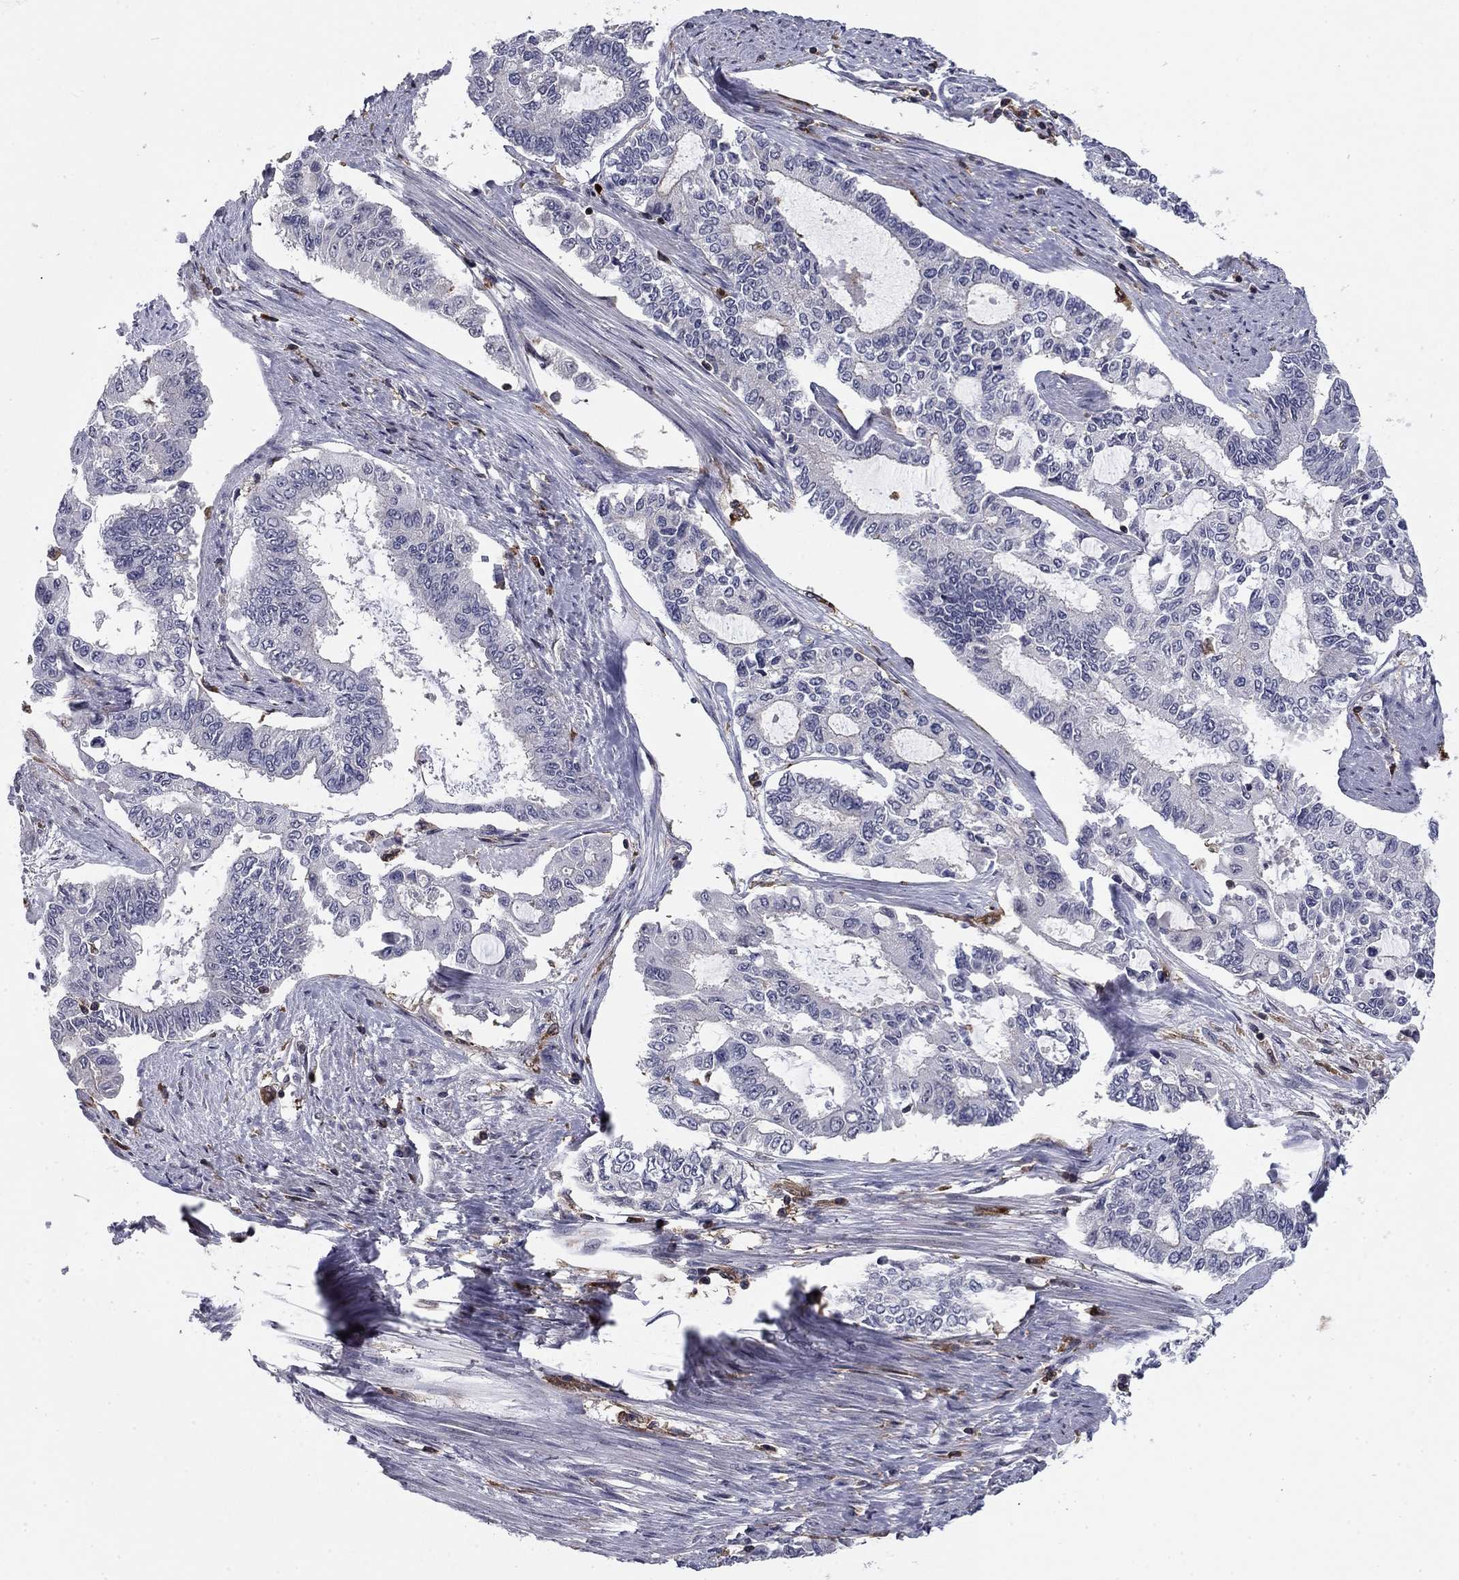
{"staining": {"intensity": "negative", "quantity": "none", "location": "none"}, "tissue": "endometrial cancer", "cell_type": "Tumor cells", "image_type": "cancer", "snomed": [{"axis": "morphology", "description": "Adenocarcinoma, NOS"}, {"axis": "topography", "description": "Uterus"}], "caption": "An immunohistochemistry (IHC) photomicrograph of endometrial adenocarcinoma is shown. There is no staining in tumor cells of endometrial adenocarcinoma. (DAB immunohistochemistry (IHC) visualized using brightfield microscopy, high magnification).", "gene": "PLCB2", "patient": {"sex": "female", "age": 59}}